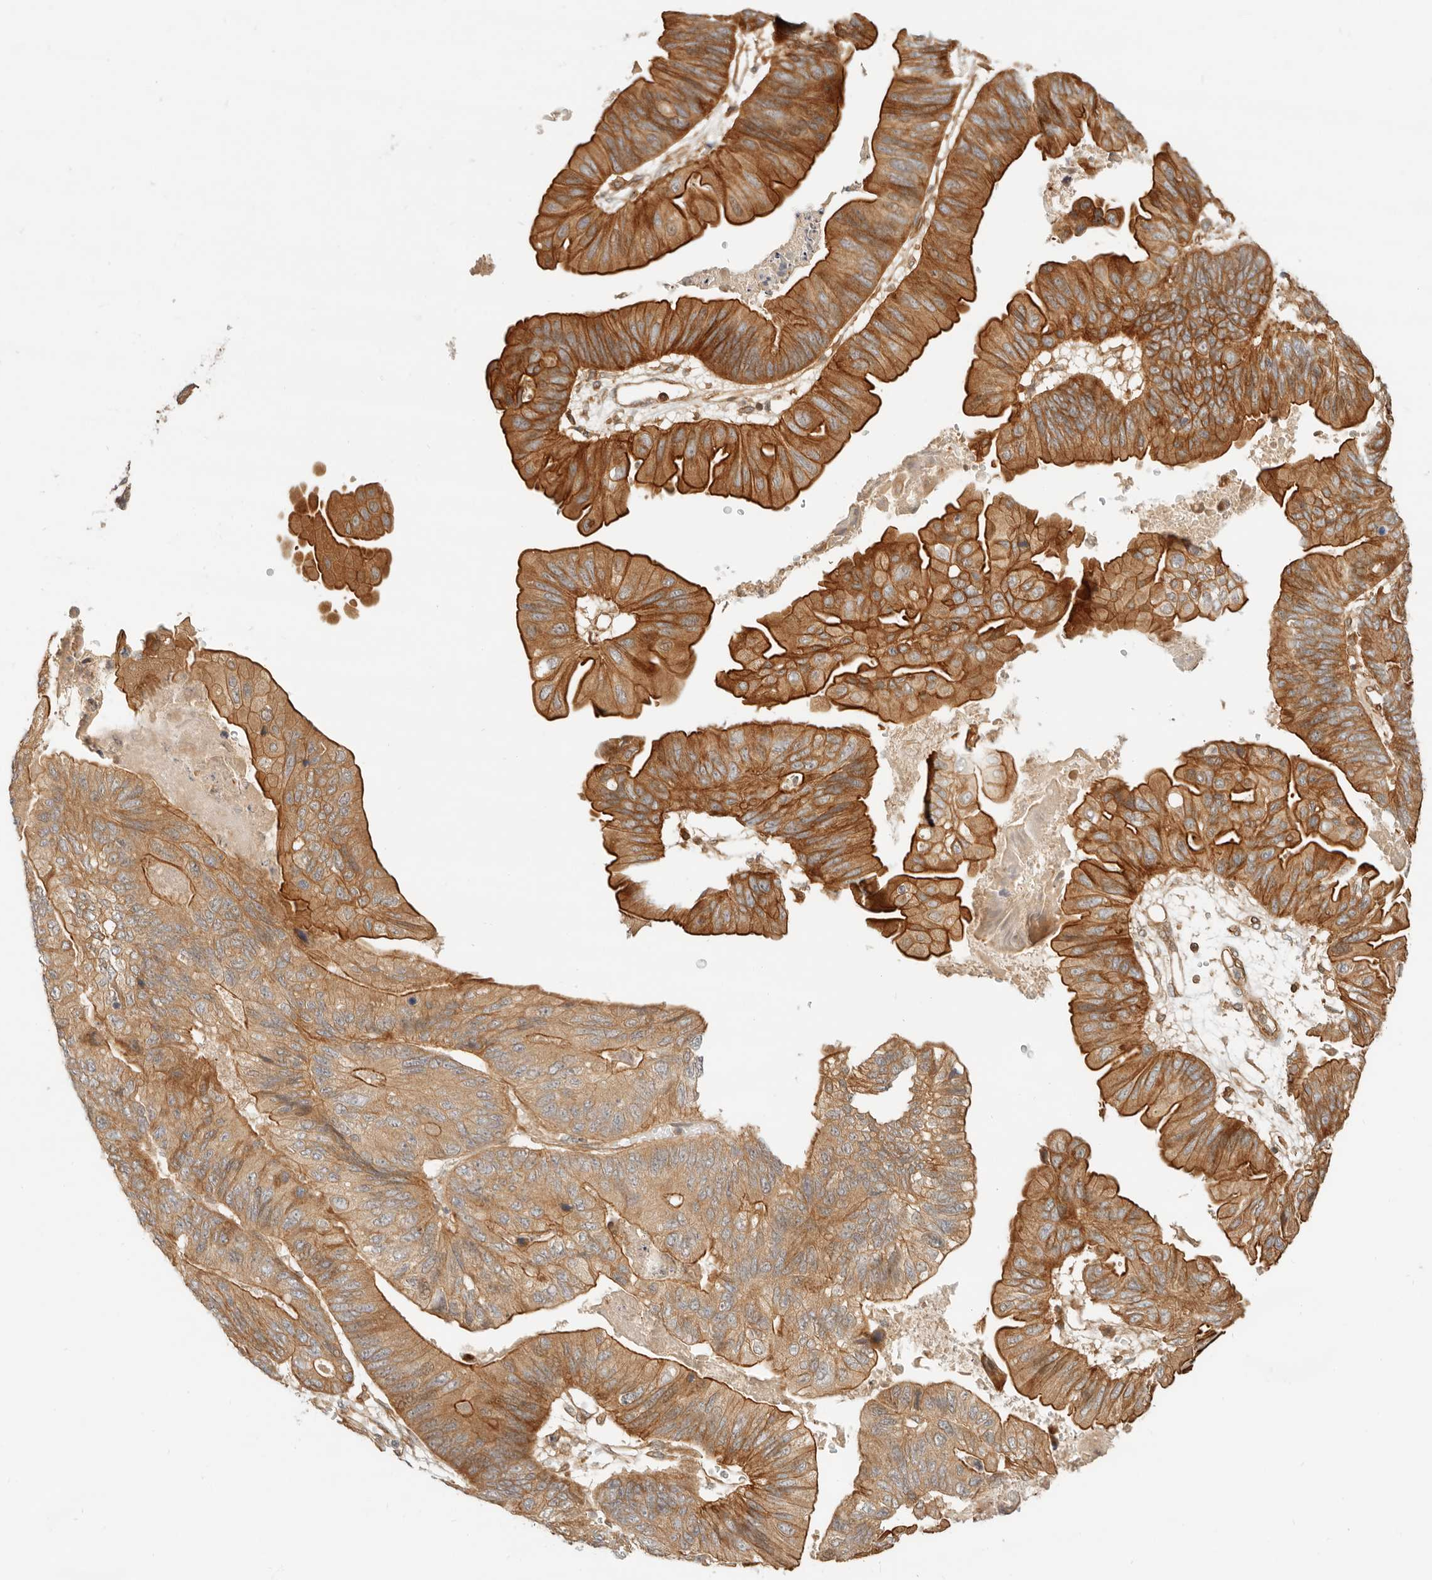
{"staining": {"intensity": "moderate", "quantity": ">75%", "location": "cytoplasmic/membranous"}, "tissue": "ovarian cancer", "cell_type": "Tumor cells", "image_type": "cancer", "snomed": [{"axis": "morphology", "description": "Cystadenocarcinoma, mucinous, NOS"}, {"axis": "topography", "description": "Ovary"}], "caption": "A photomicrograph showing moderate cytoplasmic/membranous expression in approximately >75% of tumor cells in ovarian cancer (mucinous cystadenocarcinoma), as visualized by brown immunohistochemical staining.", "gene": "UFSP1", "patient": {"sex": "female", "age": 61}}